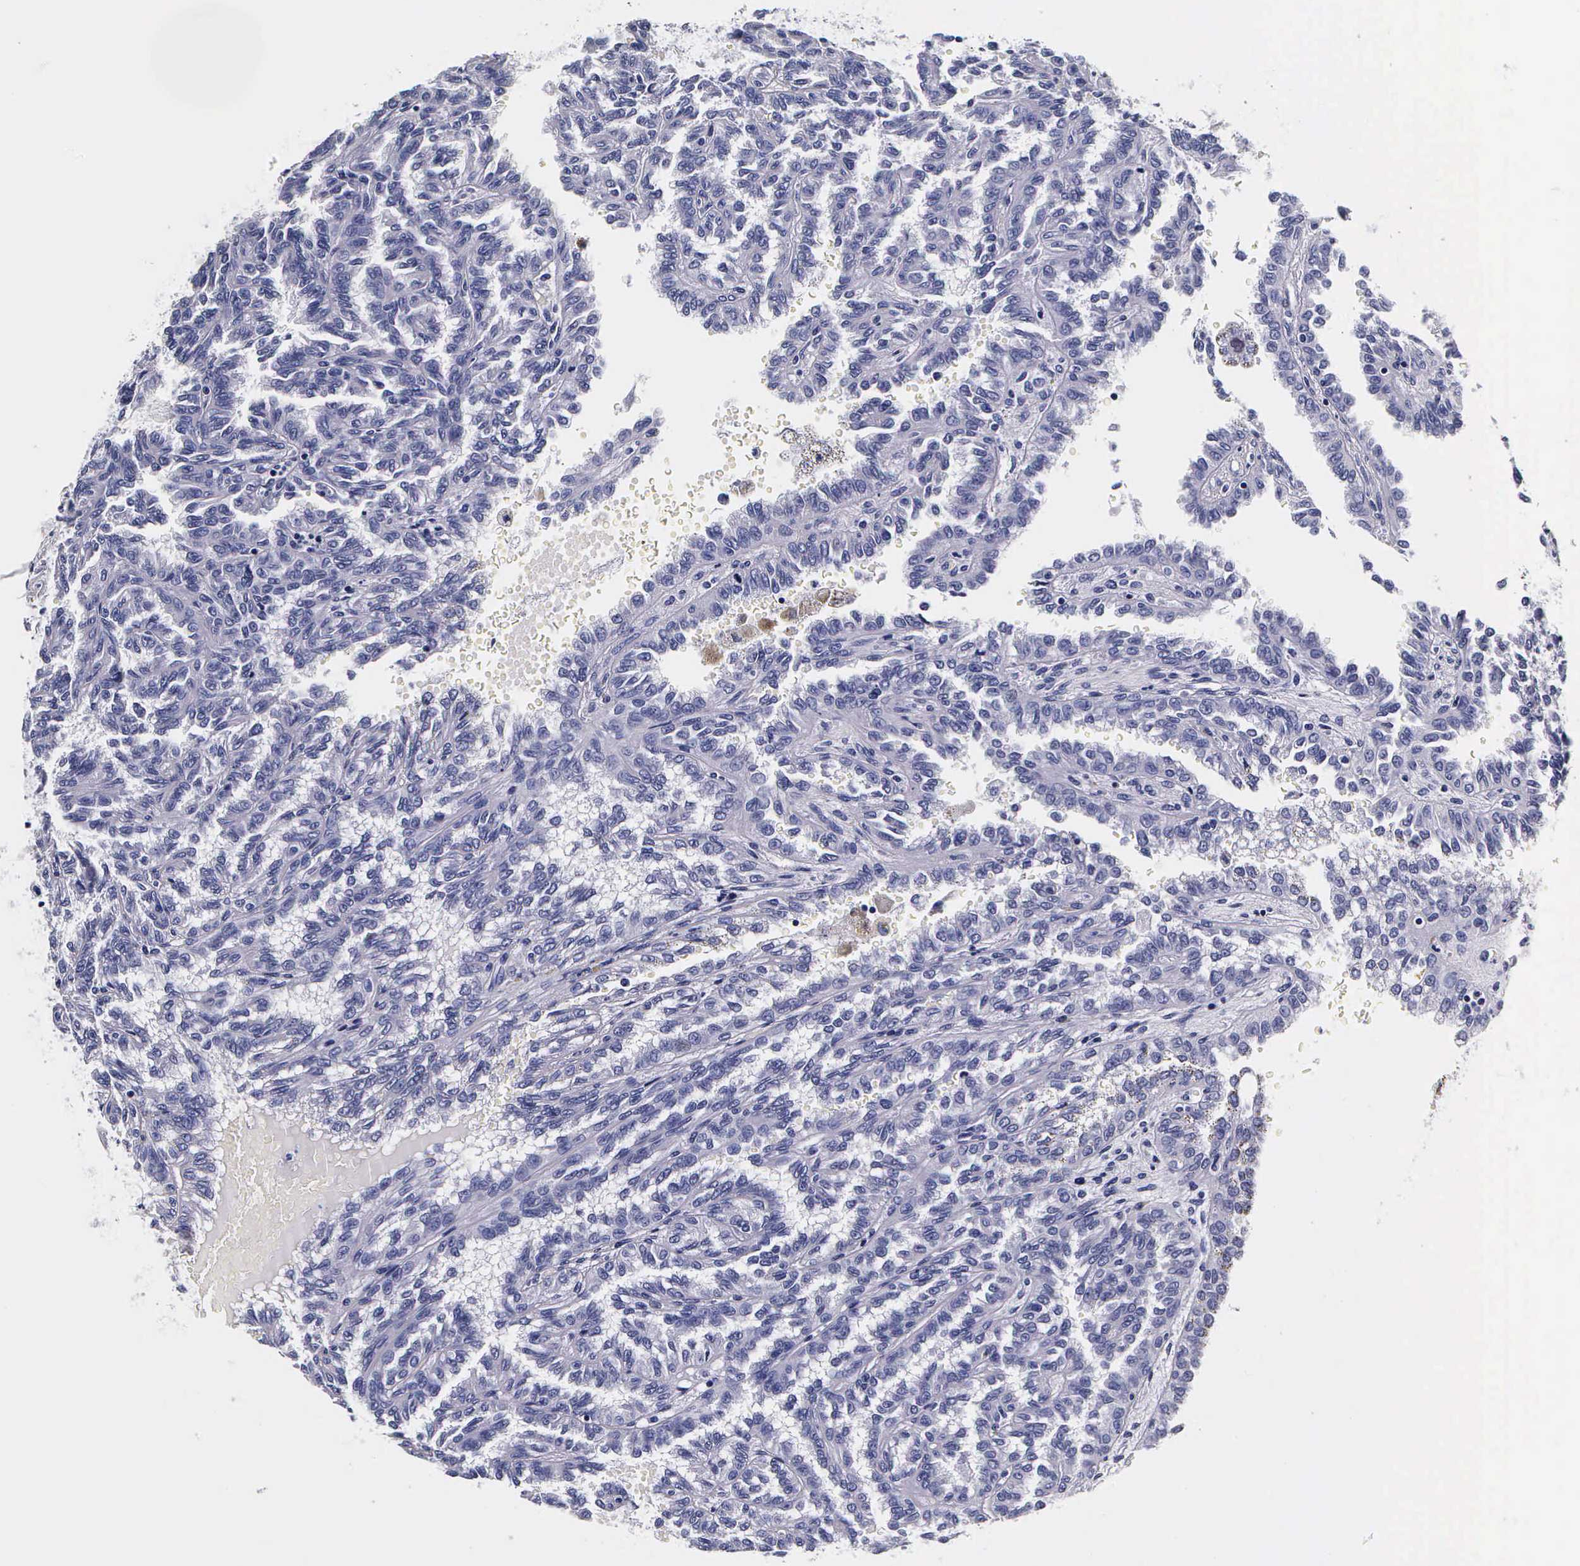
{"staining": {"intensity": "negative", "quantity": "none", "location": "none"}, "tissue": "renal cancer", "cell_type": "Tumor cells", "image_type": "cancer", "snomed": [{"axis": "morphology", "description": "Inflammation, NOS"}, {"axis": "morphology", "description": "Adenocarcinoma, NOS"}, {"axis": "topography", "description": "Kidney"}], "caption": "Renal cancer (adenocarcinoma) was stained to show a protein in brown. There is no significant staining in tumor cells.", "gene": "IAPP", "patient": {"sex": "male", "age": 68}}